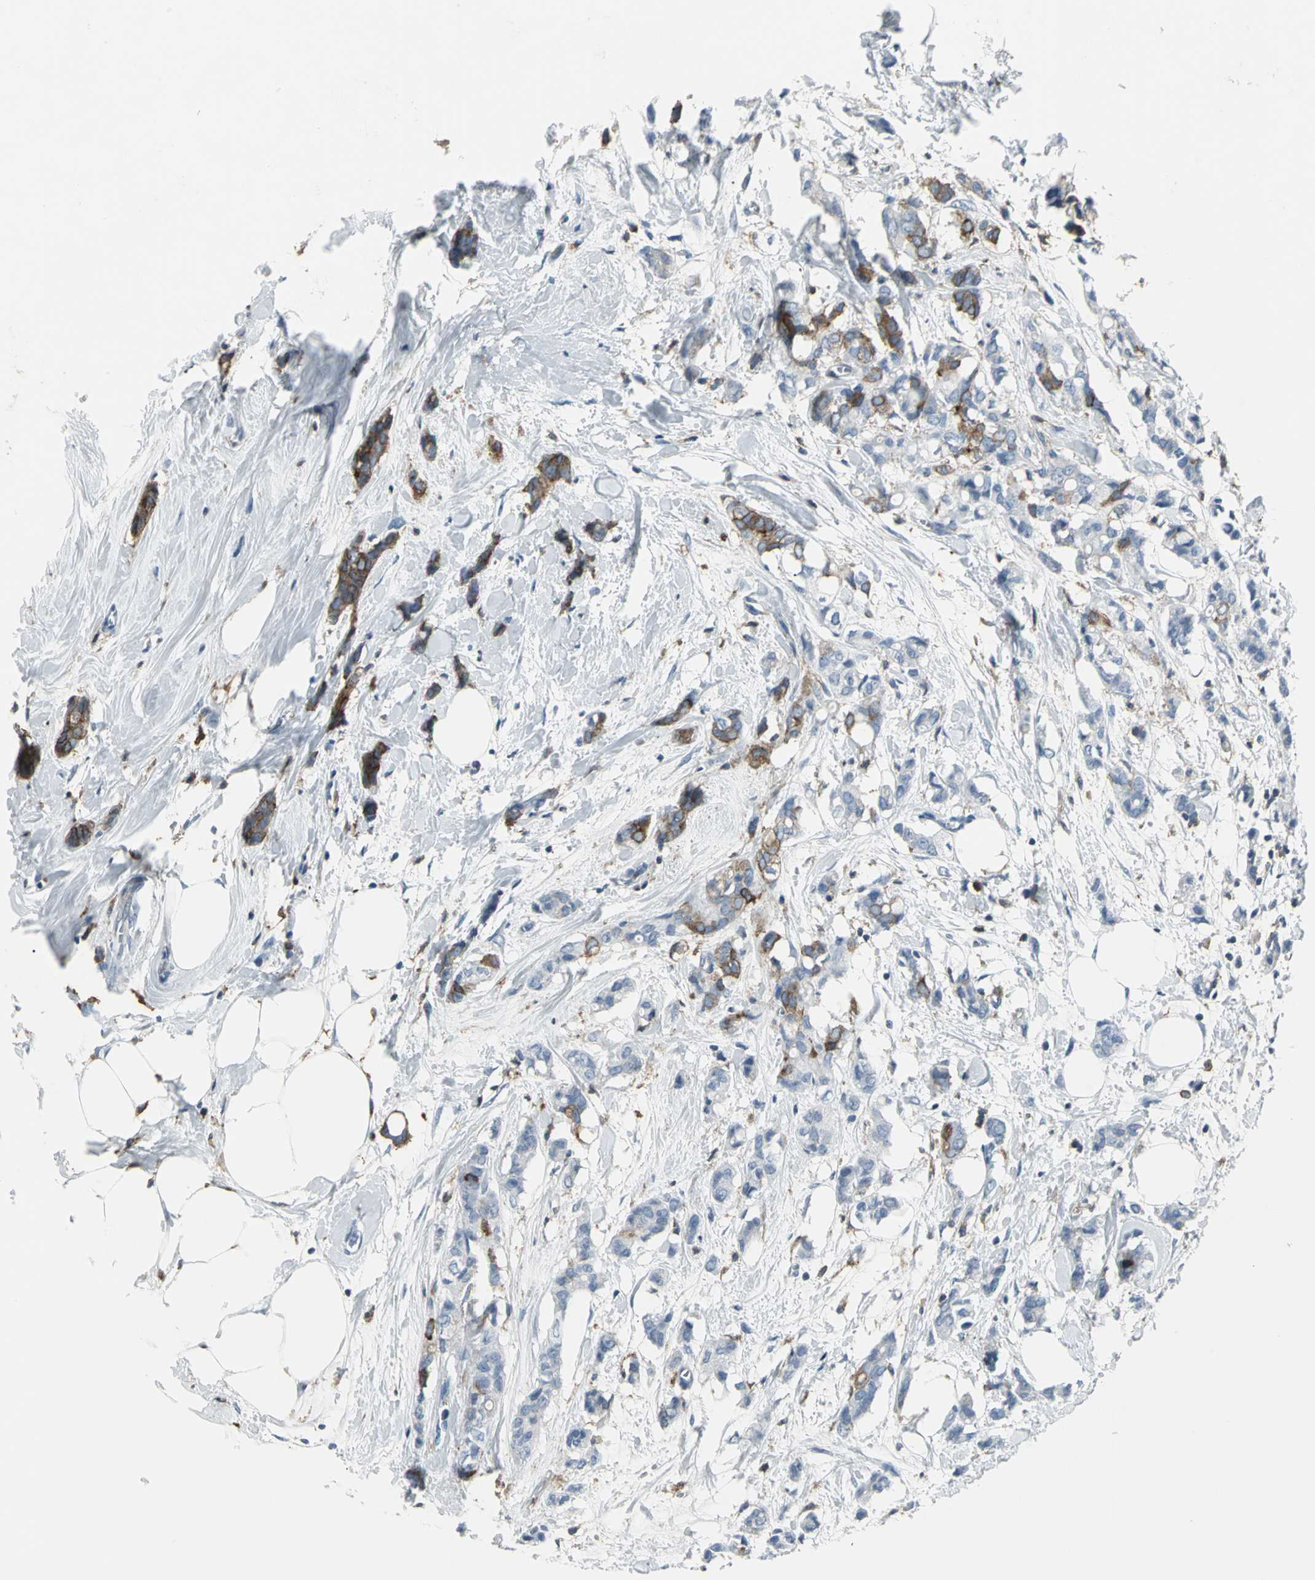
{"staining": {"intensity": "moderate", "quantity": "25%-75%", "location": "cytoplasmic/membranous"}, "tissue": "breast cancer", "cell_type": "Tumor cells", "image_type": "cancer", "snomed": [{"axis": "morphology", "description": "Duct carcinoma"}, {"axis": "topography", "description": "Breast"}], "caption": "Protein analysis of breast cancer tissue demonstrates moderate cytoplasmic/membranous expression in approximately 25%-75% of tumor cells.", "gene": "IQGAP2", "patient": {"sex": "female", "age": 84}}